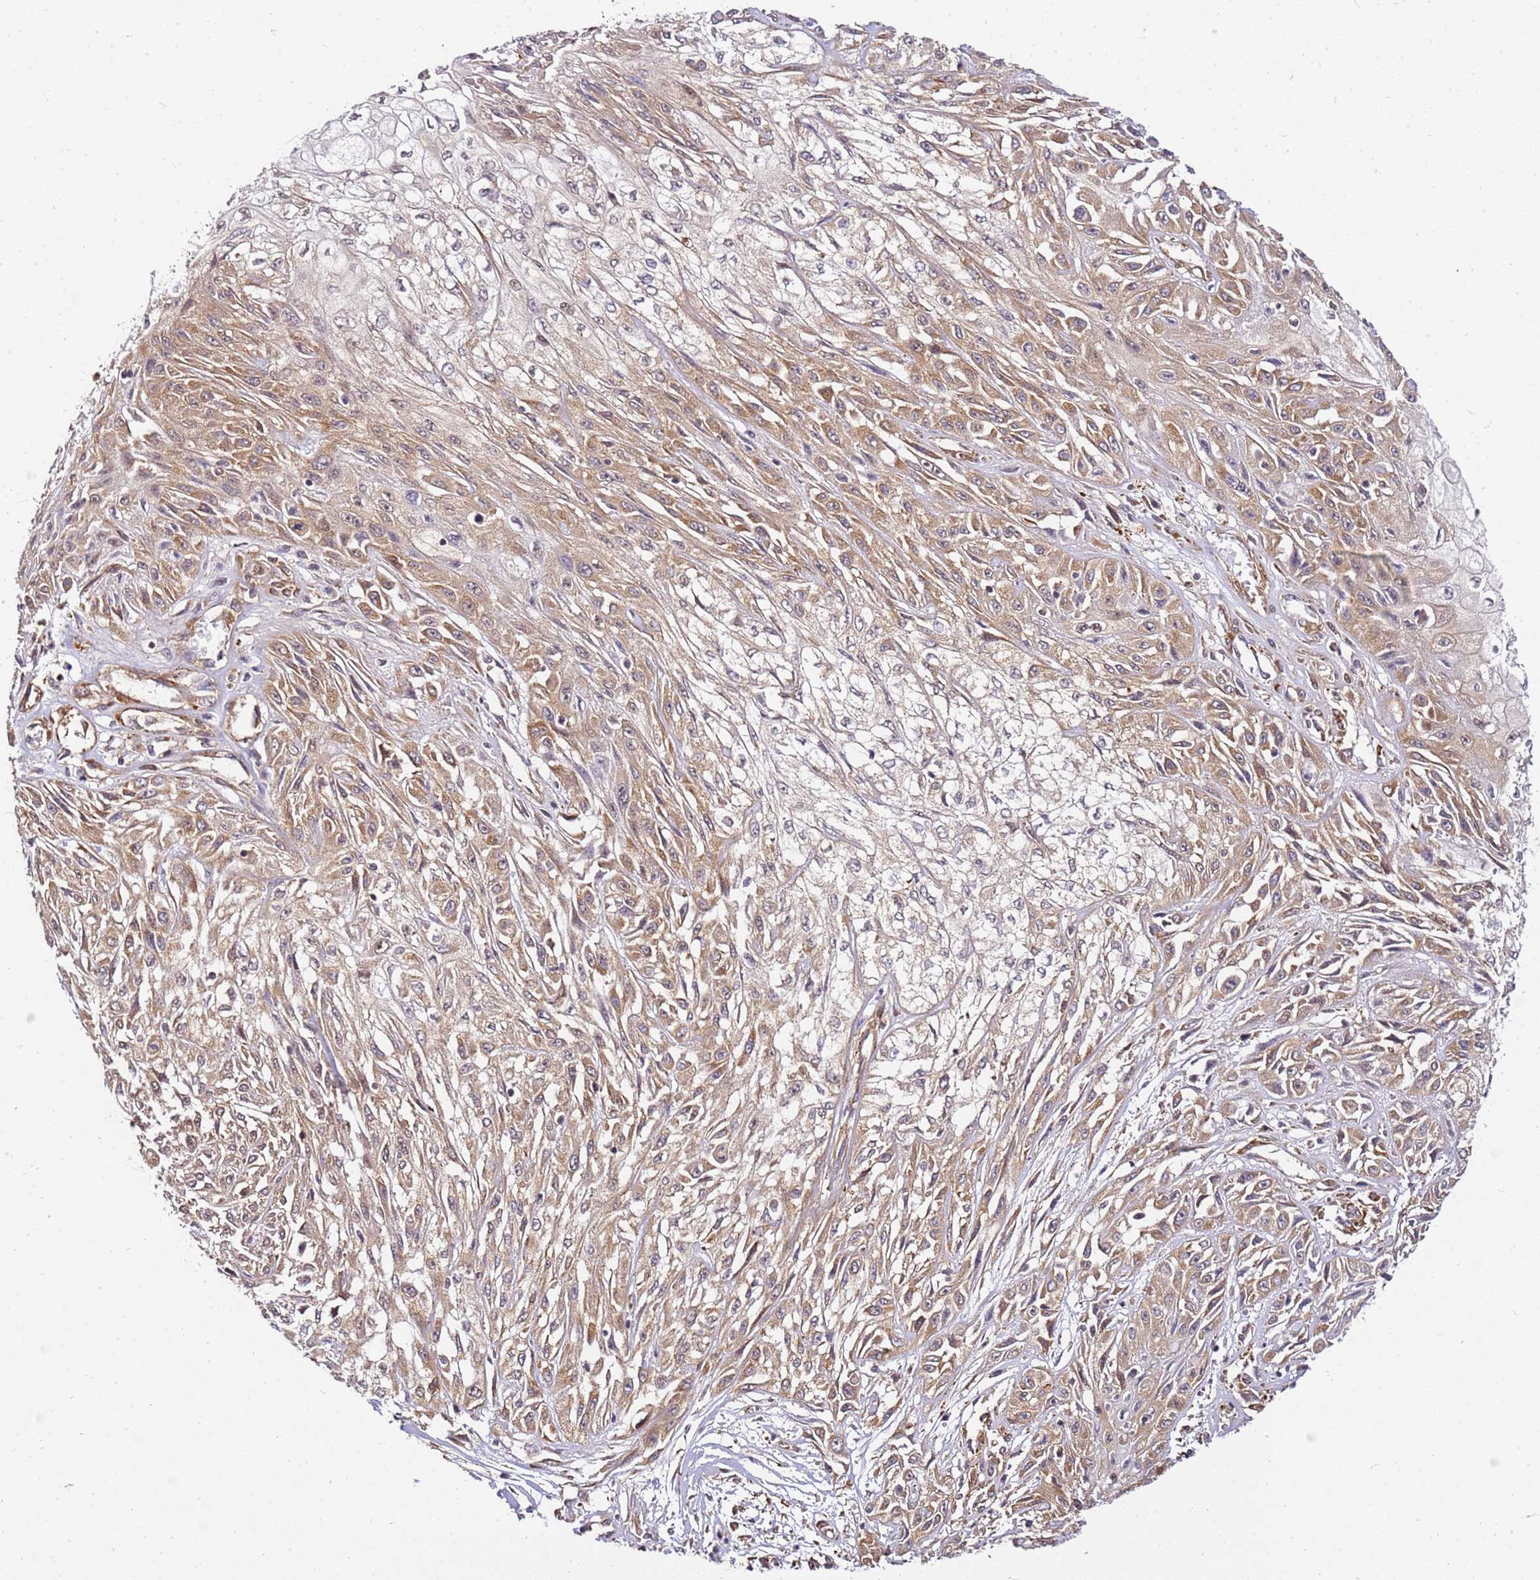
{"staining": {"intensity": "moderate", "quantity": "25%-75%", "location": "cytoplasmic/membranous"}, "tissue": "skin cancer", "cell_type": "Tumor cells", "image_type": "cancer", "snomed": [{"axis": "morphology", "description": "Squamous cell carcinoma, NOS"}, {"axis": "morphology", "description": "Squamous cell carcinoma, metastatic, NOS"}, {"axis": "topography", "description": "Skin"}, {"axis": "topography", "description": "Lymph node"}], "caption": "Human skin cancer stained for a protein (brown) exhibits moderate cytoplasmic/membranous positive staining in approximately 25%-75% of tumor cells.", "gene": "PIH1D1", "patient": {"sex": "male", "age": 75}}